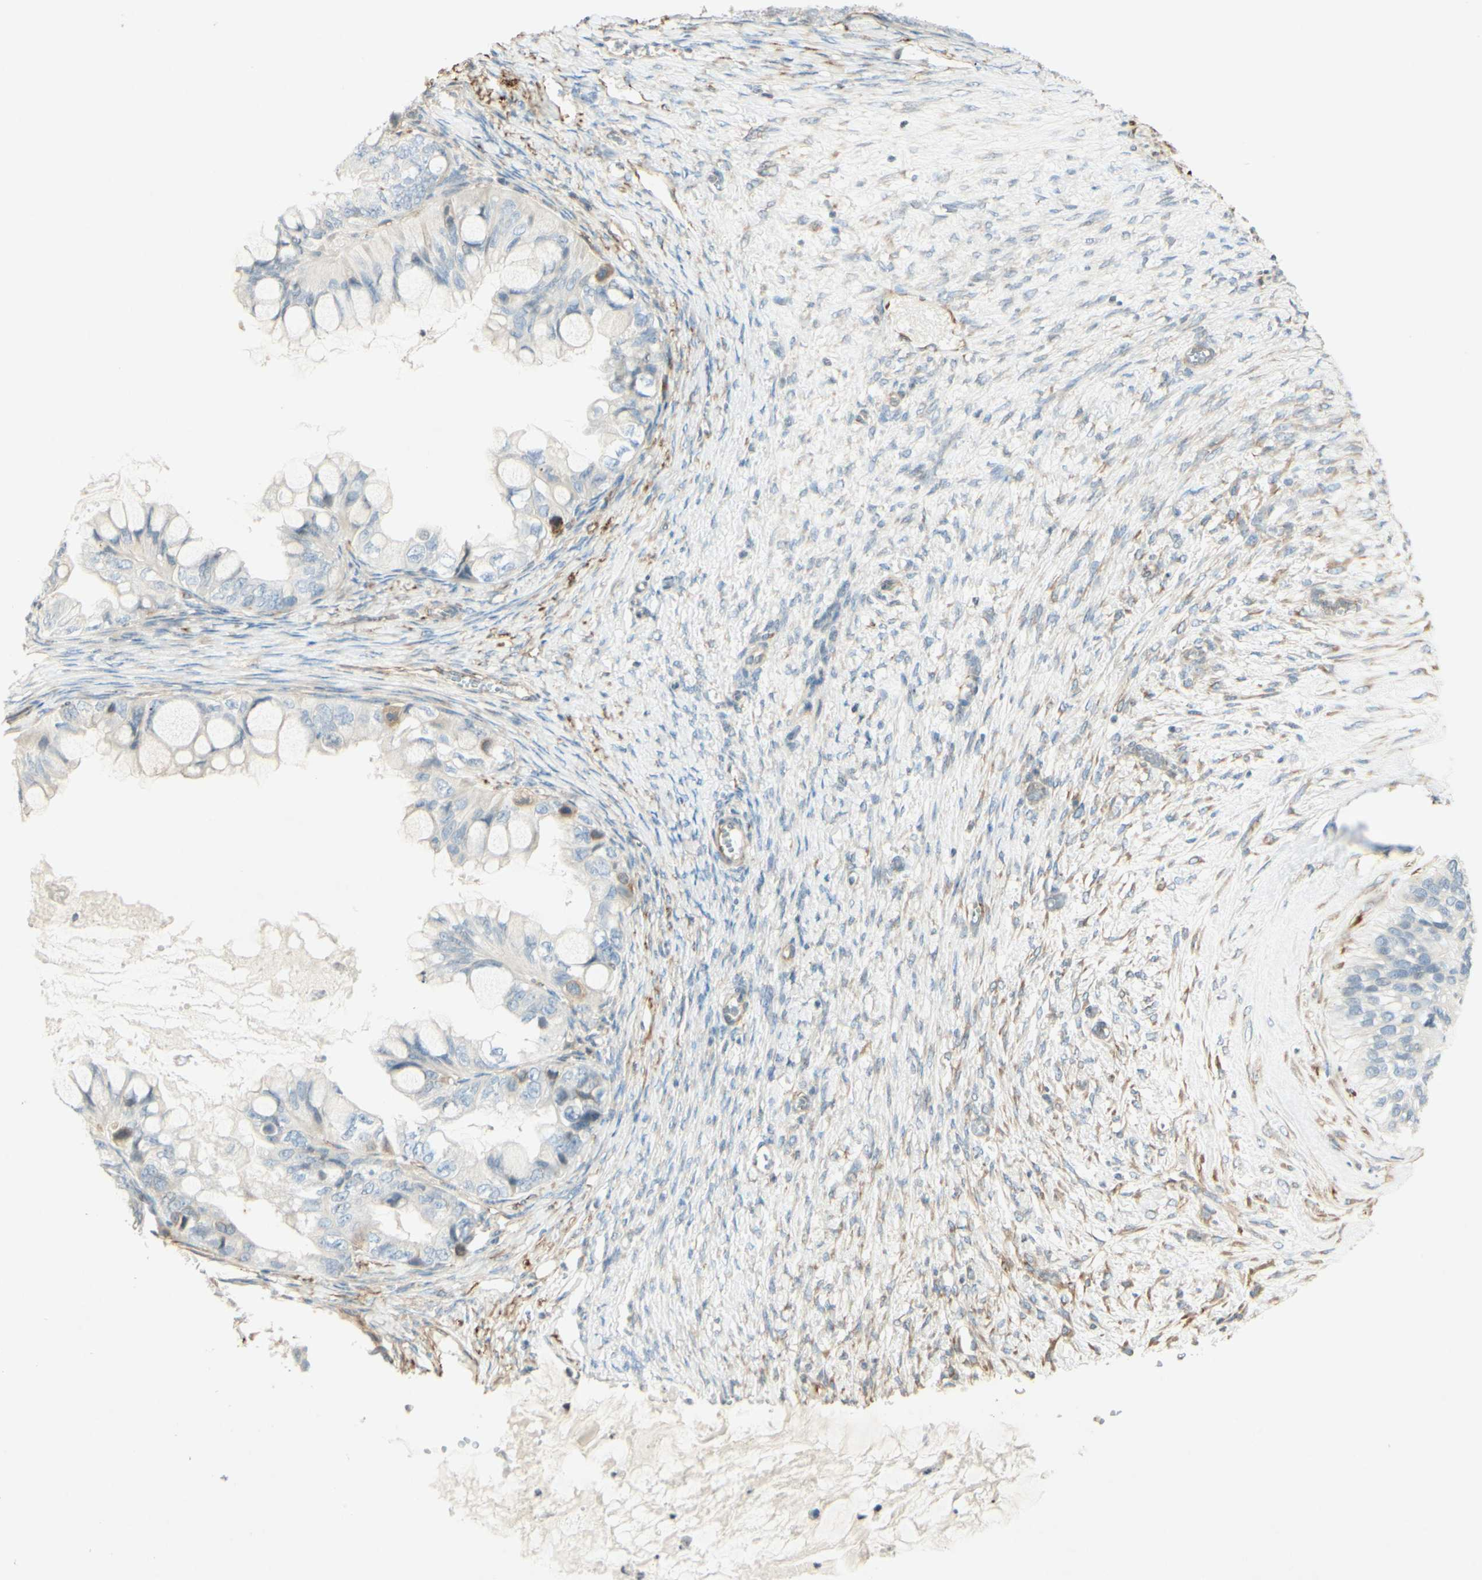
{"staining": {"intensity": "negative", "quantity": "none", "location": "none"}, "tissue": "ovarian cancer", "cell_type": "Tumor cells", "image_type": "cancer", "snomed": [{"axis": "morphology", "description": "Cystadenocarcinoma, mucinous, NOS"}, {"axis": "topography", "description": "Ovary"}], "caption": "High magnification brightfield microscopy of ovarian cancer stained with DAB (3,3'-diaminobenzidine) (brown) and counterstained with hematoxylin (blue): tumor cells show no significant expression. (DAB immunohistochemistry (IHC), high magnification).", "gene": "MAP1B", "patient": {"sex": "female", "age": 80}}